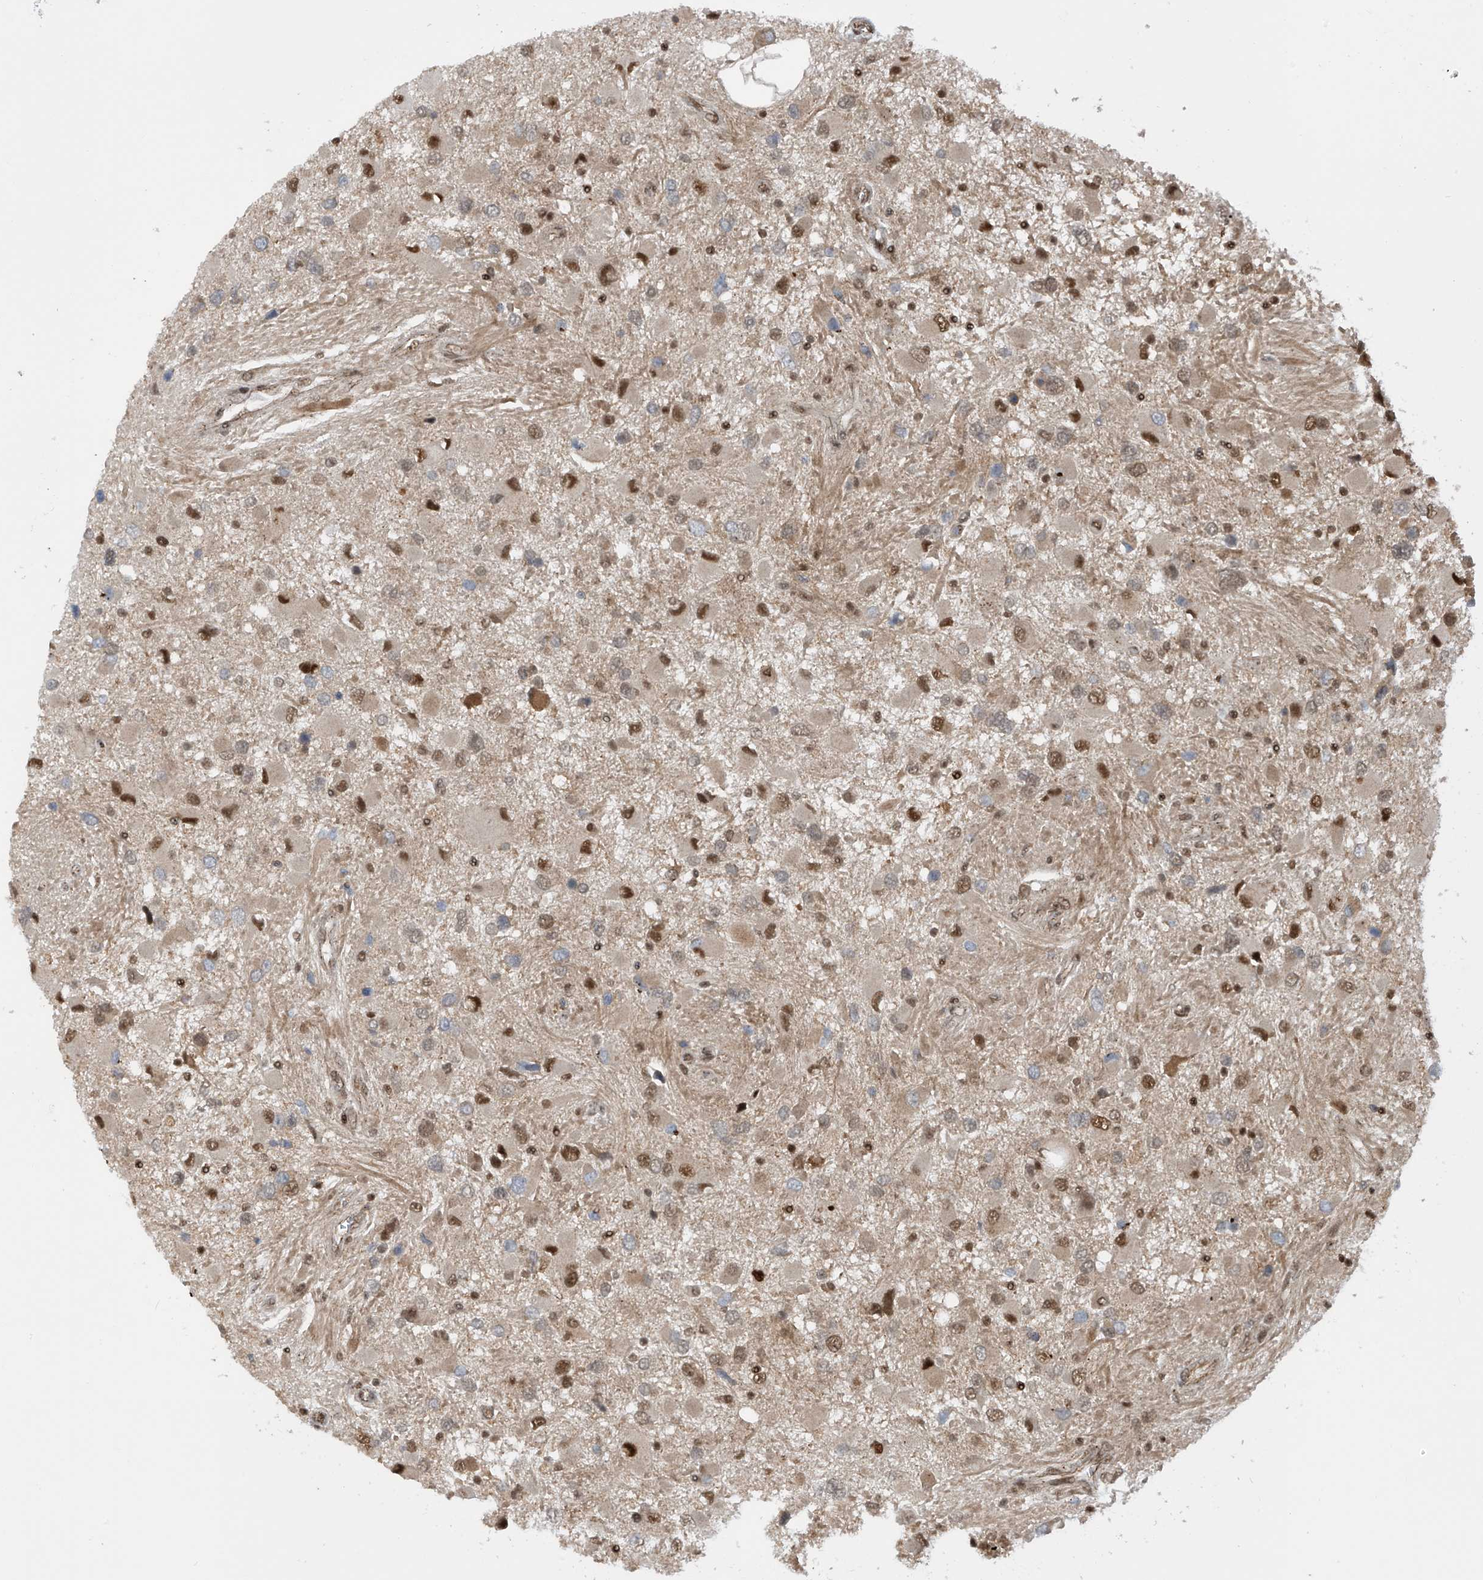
{"staining": {"intensity": "moderate", "quantity": "25%-75%", "location": "cytoplasmic/membranous,nuclear"}, "tissue": "glioma", "cell_type": "Tumor cells", "image_type": "cancer", "snomed": [{"axis": "morphology", "description": "Glioma, malignant, High grade"}, {"axis": "topography", "description": "Brain"}], "caption": "The histopathology image shows a brown stain indicating the presence of a protein in the cytoplasmic/membranous and nuclear of tumor cells in malignant high-grade glioma.", "gene": "LAGE3", "patient": {"sex": "male", "age": 53}}